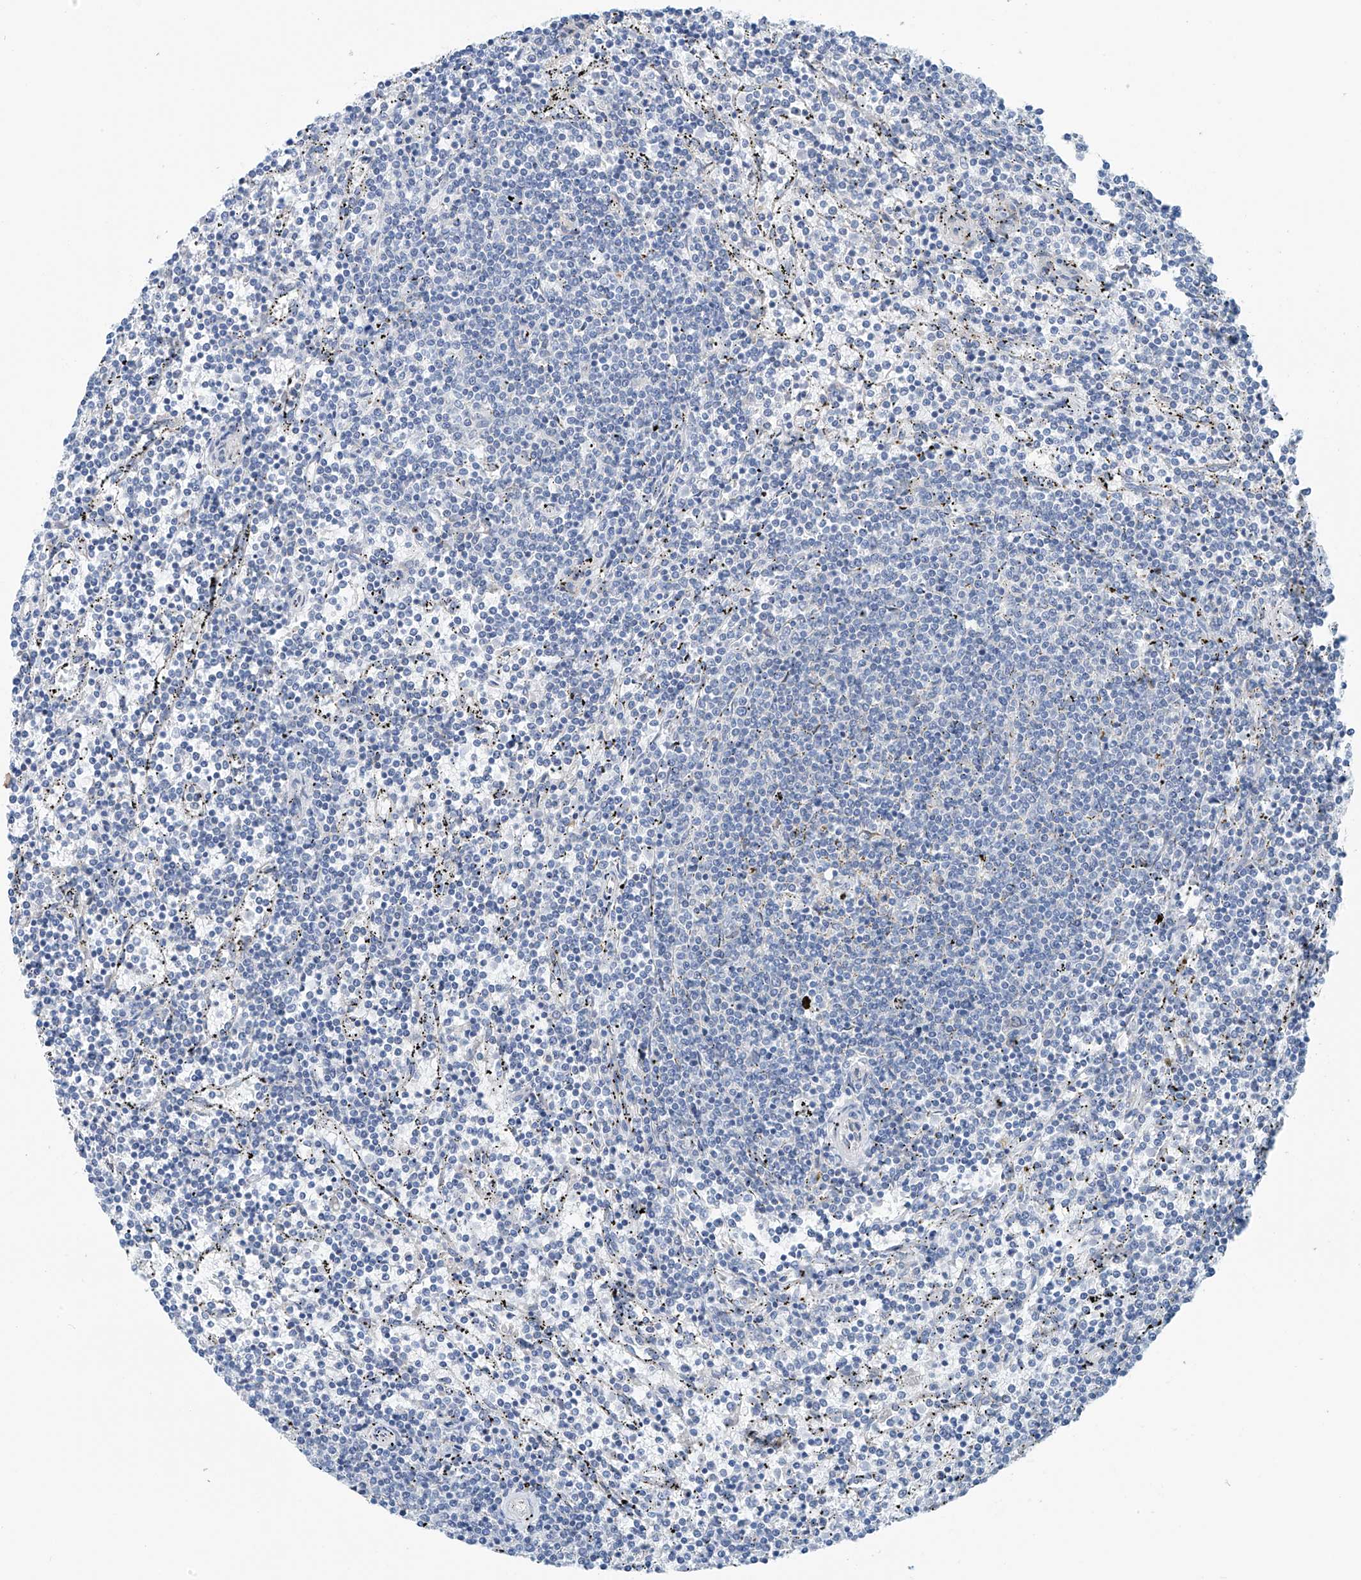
{"staining": {"intensity": "negative", "quantity": "none", "location": "none"}, "tissue": "lymphoma", "cell_type": "Tumor cells", "image_type": "cancer", "snomed": [{"axis": "morphology", "description": "Malignant lymphoma, non-Hodgkin's type, Low grade"}, {"axis": "topography", "description": "Spleen"}], "caption": "DAB immunohistochemical staining of human low-grade malignant lymphoma, non-Hodgkin's type exhibits no significant staining in tumor cells. (DAB IHC with hematoxylin counter stain).", "gene": "RCN2", "patient": {"sex": "female", "age": 50}}